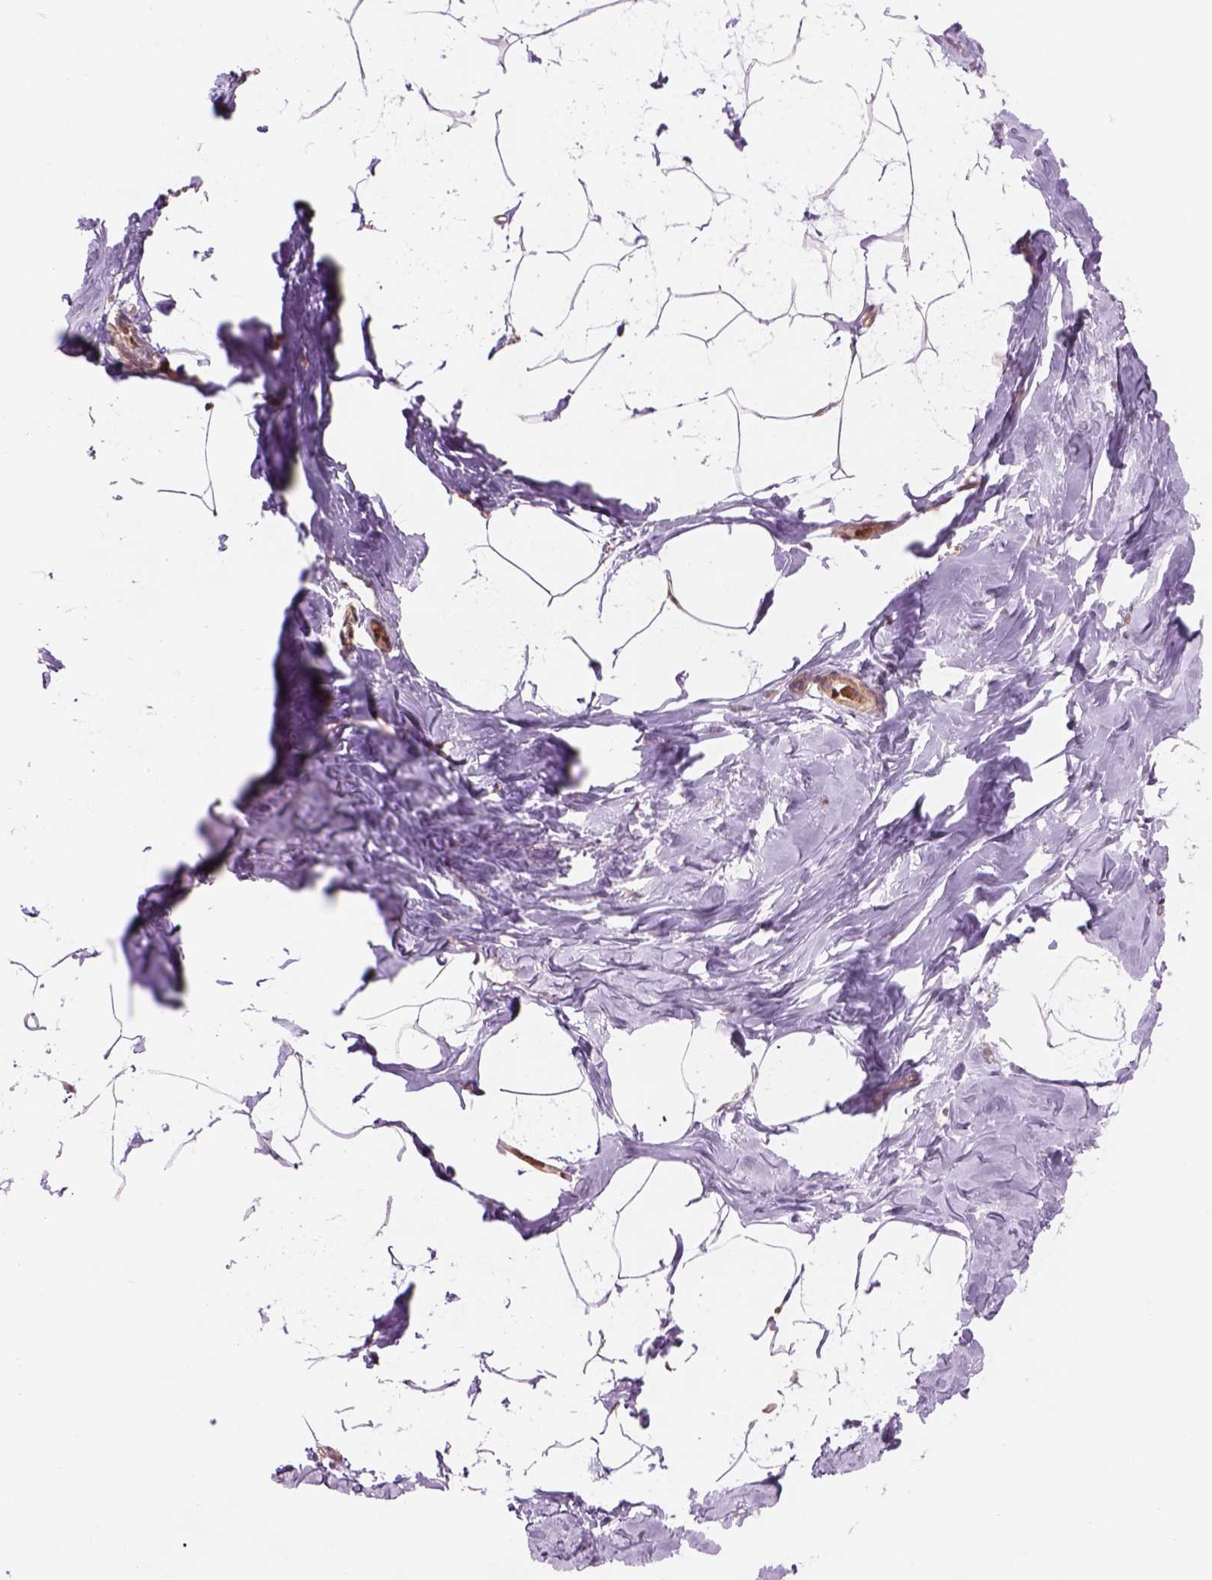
{"staining": {"intensity": "weak", "quantity": ">75%", "location": "nuclear"}, "tissue": "breast", "cell_type": "Adipocytes", "image_type": "normal", "snomed": [{"axis": "morphology", "description": "Normal tissue, NOS"}, {"axis": "topography", "description": "Breast"}], "caption": "High-magnification brightfield microscopy of benign breast stained with DAB (3,3'-diaminobenzidine) (brown) and counterstained with hematoxylin (blue). adipocytes exhibit weak nuclear positivity is present in about>75% of cells.", "gene": "PSMD11", "patient": {"sex": "female", "age": 32}}